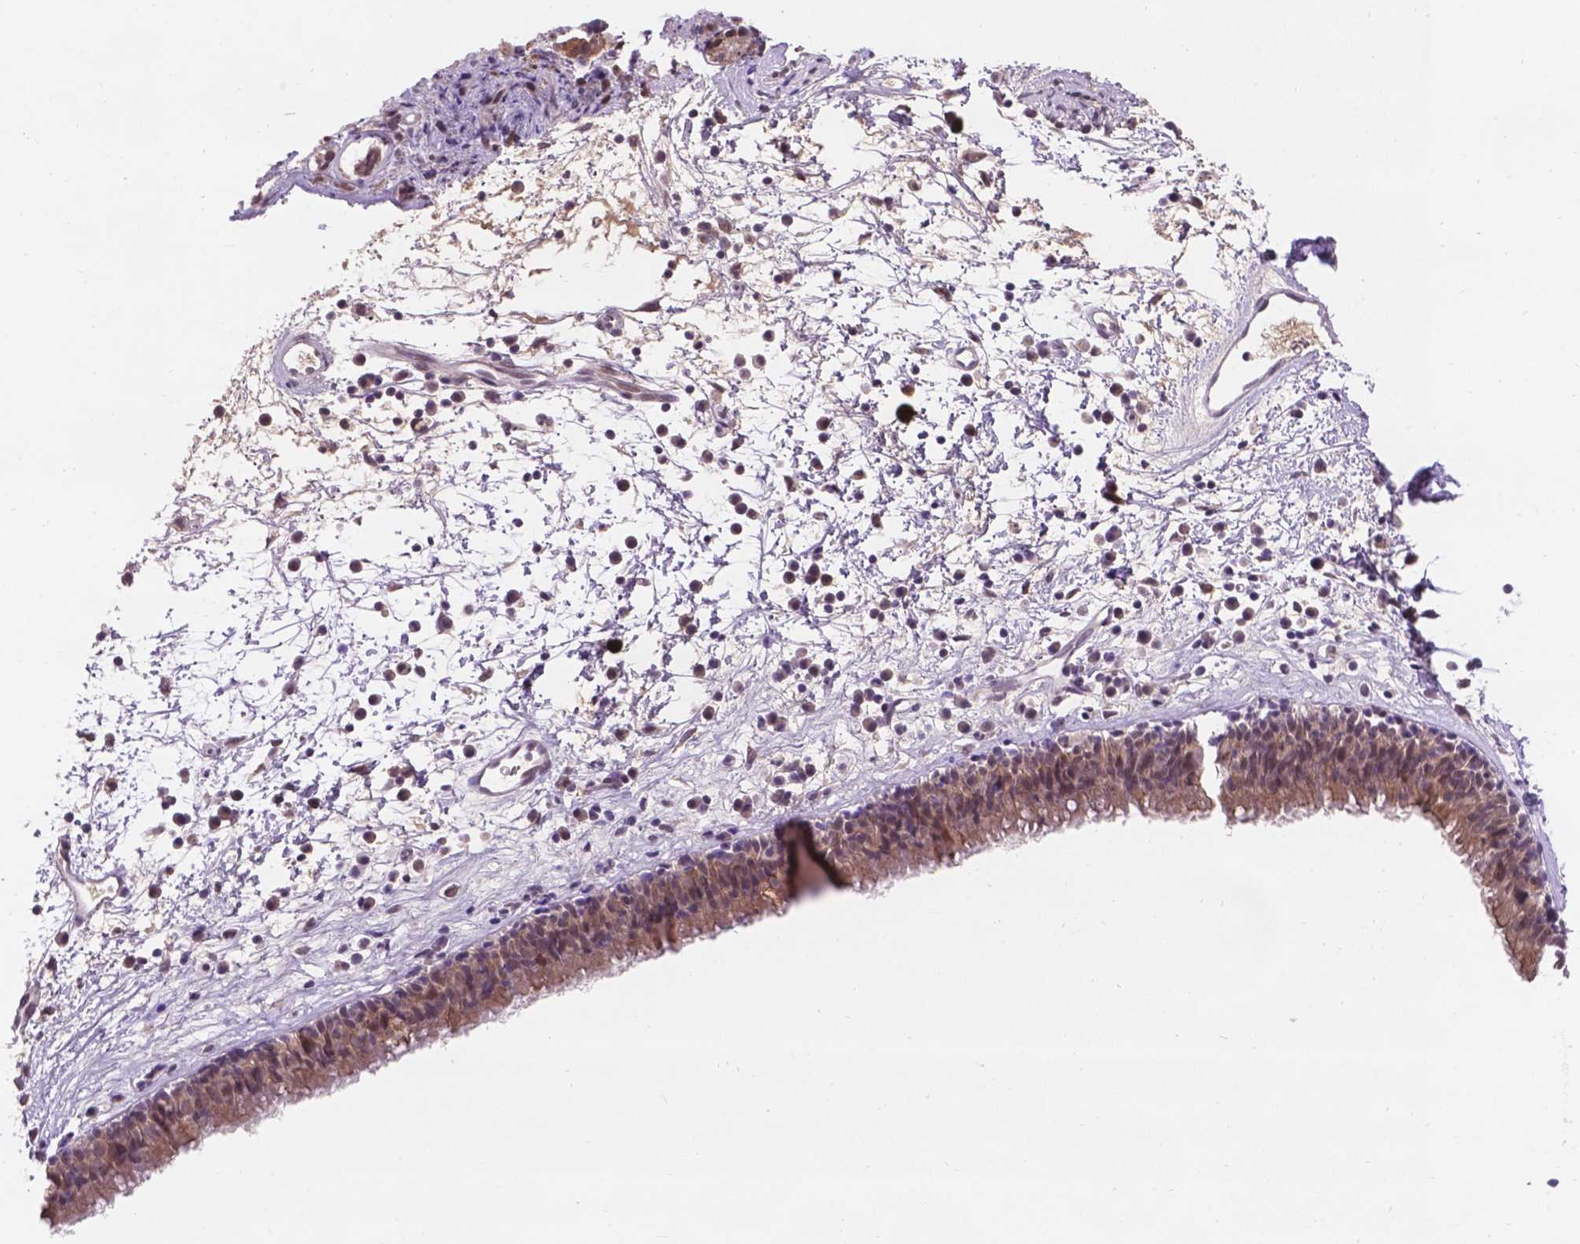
{"staining": {"intensity": "weak", "quantity": "<25%", "location": "cytoplasmic/membranous"}, "tissue": "nasopharynx", "cell_type": "Respiratory epithelial cells", "image_type": "normal", "snomed": [{"axis": "morphology", "description": "Normal tissue, NOS"}, {"axis": "topography", "description": "Nasopharynx"}], "caption": "A histopathology image of nasopharynx stained for a protein exhibits no brown staining in respiratory epithelial cells.", "gene": "GXYLT2", "patient": {"sex": "male", "age": 24}}